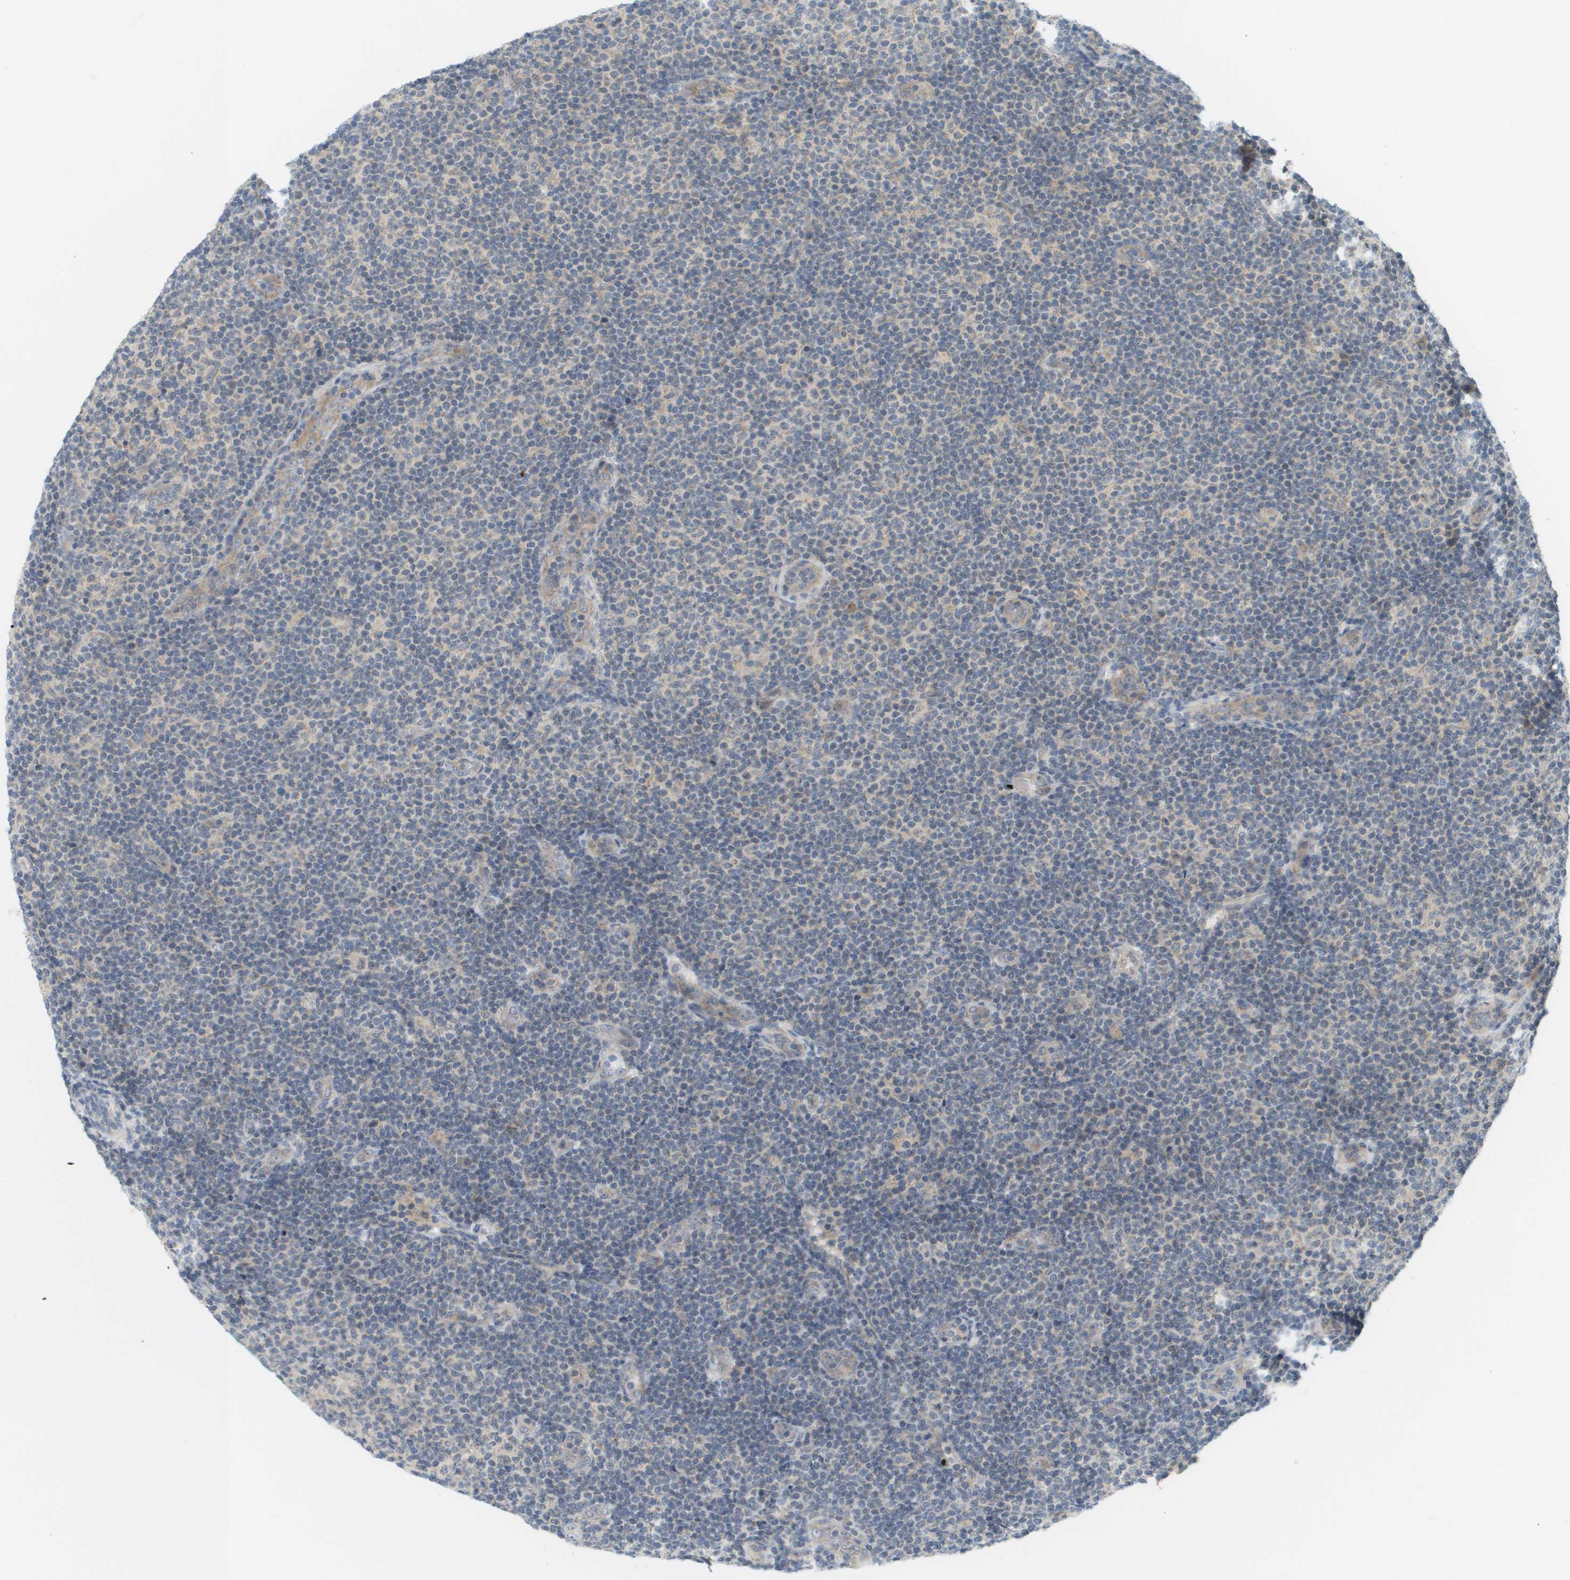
{"staining": {"intensity": "negative", "quantity": "none", "location": "none"}, "tissue": "lymphoma", "cell_type": "Tumor cells", "image_type": "cancer", "snomed": [{"axis": "morphology", "description": "Malignant lymphoma, non-Hodgkin's type, Low grade"}, {"axis": "topography", "description": "Lymph node"}], "caption": "IHC of lymphoma exhibits no positivity in tumor cells.", "gene": "PROC", "patient": {"sex": "male", "age": 83}}